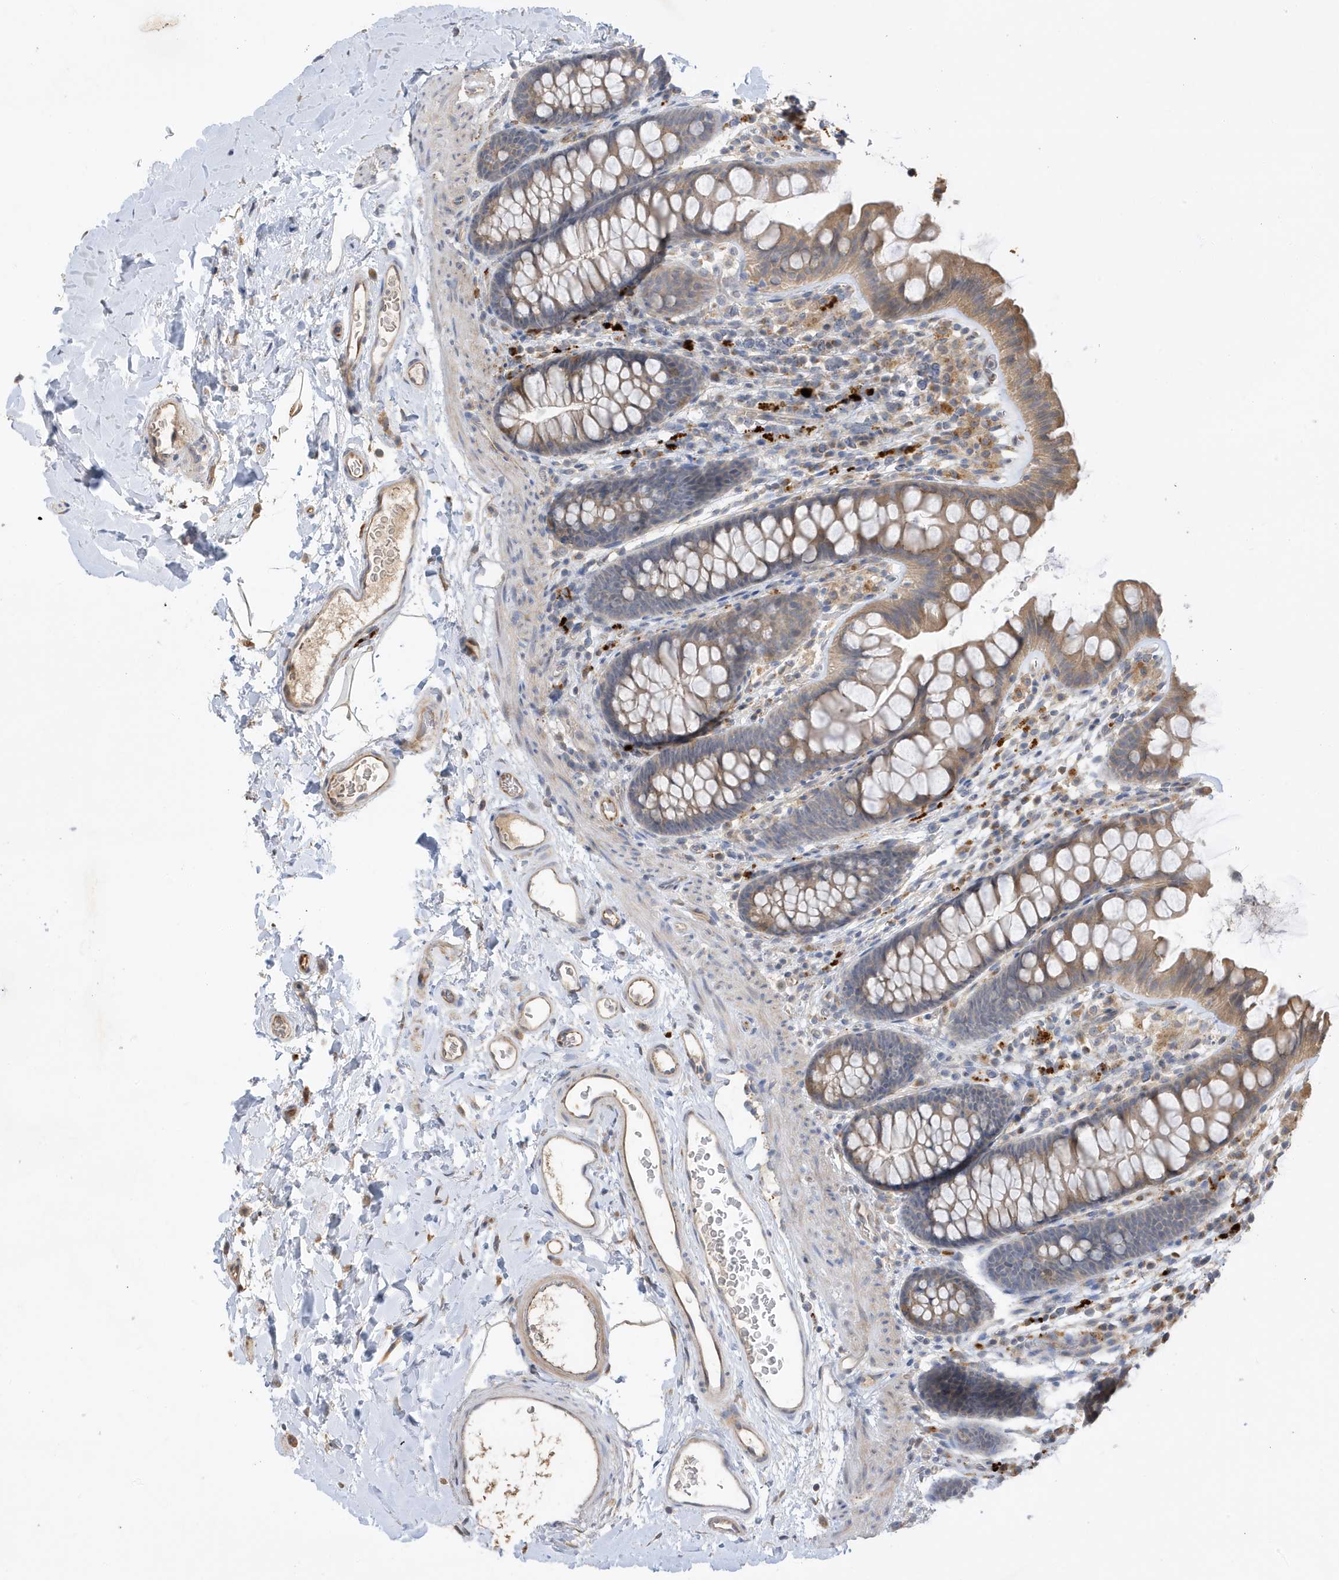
{"staining": {"intensity": "moderate", "quantity": ">75%", "location": "cytoplasmic/membranous"}, "tissue": "colon", "cell_type": "Endothelial cells", "image_type": "normal", "snomed": [{"axis": "morphology", "description": "Normal tissue, NOS"}, {"axis": "topography", "description": "Colon"}], "caption": "Protein analysis of normal colon demonstrates moderate cytoplasmic/membranous expression in approximately >75% of endothelial cells.", "gene": "LAPTM4A", "patient": {"sex": "female", "age": 62}}